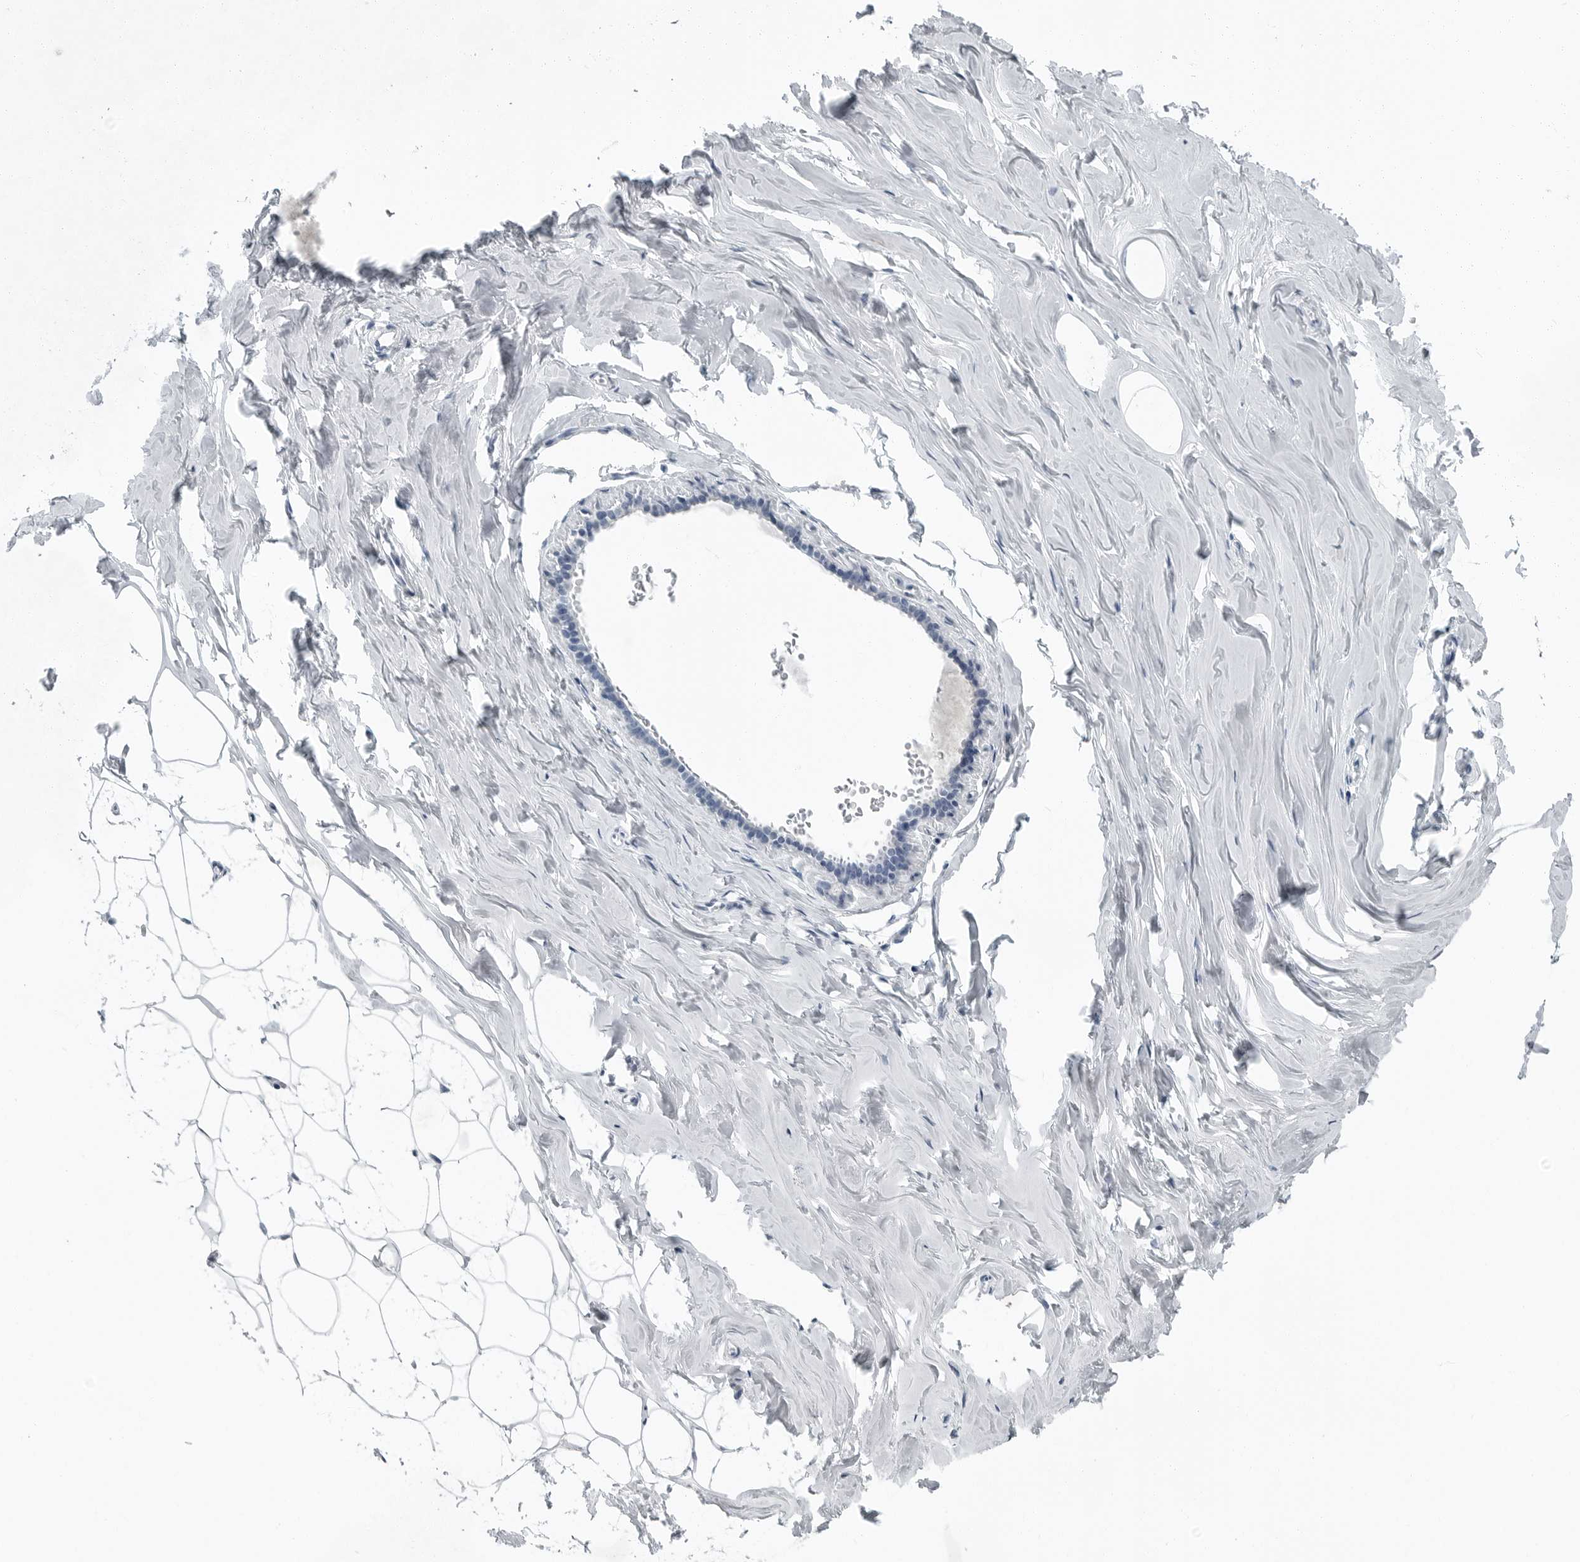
{"staining": {"intensity": "negative", "quantity": "none", "location": "none"}, "tissue": "adipose tissue", "cell_type": "Adipocytes", "image_type": "normal", "snomed": [{"axis": "morphology", "description": "Normal tissue, NOS"}, {"axis": "morphology", "description": "Fibrosis, NOS"}, {"axis": "topography", "description": "Breast"}, {"axis": "topography", "description": "Adipose tissue"}], "caption": "The histopathology image reveals no significant expression in adipocytes of adipose tissue. (Brightfield microscopy of DAB immunohistochemistry at high magnification).", "gene": "ZPBP2", "patient": {"sex": "female", "age": 39}}